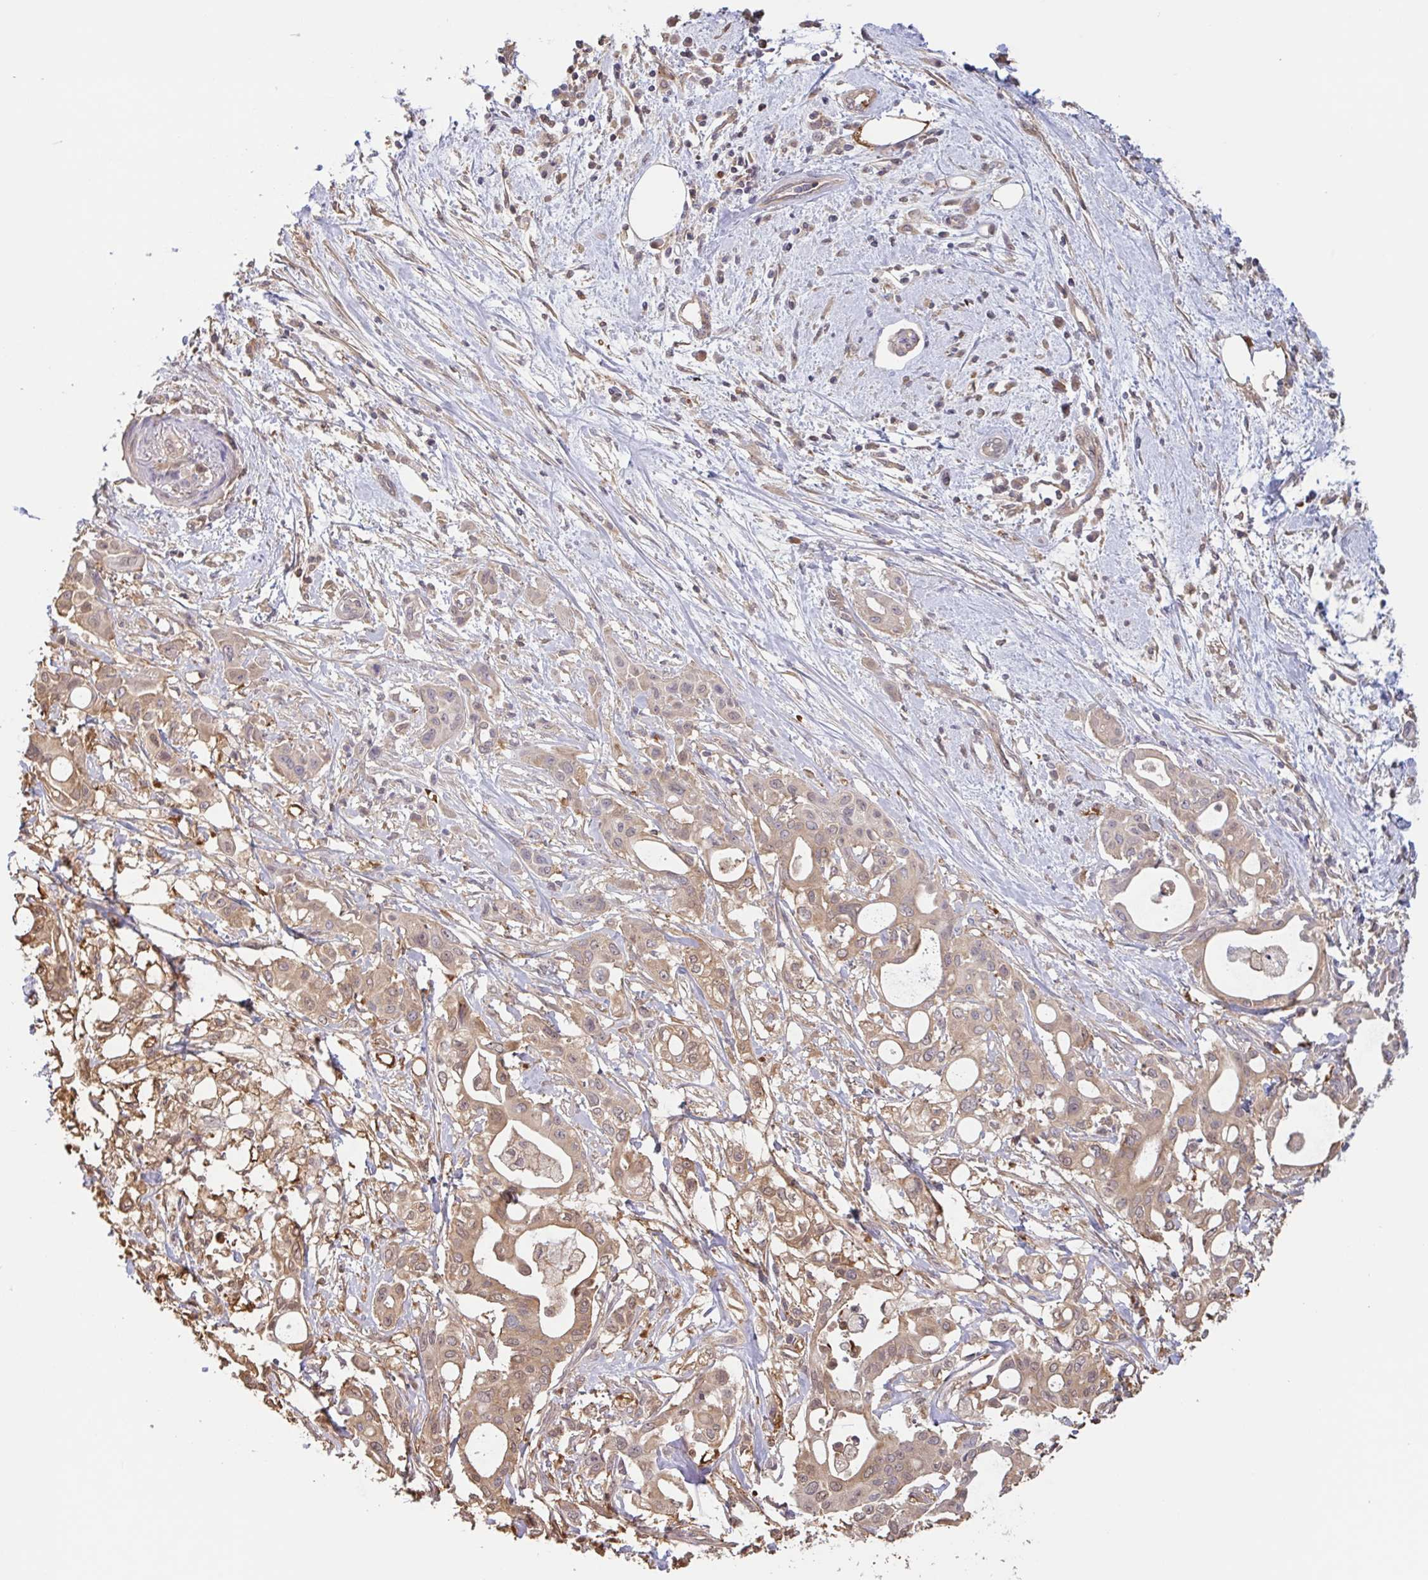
{"staining": {"intensity": "weak", "quantity": ">75%", "location": "cytoplasmic/membranous"}, "tissue": "pancreatic cancer", "cell_type": "Tumor cells", "image_type": "cancer", "snomed": [{"axis": "morphology", "description": "Adenocarcinoma, NOS"}, {"axis": "topography", "description": "Pancreas"}], "caption": "Weak cytoplasmic/membranous expression is seen in about >75% of tumor cells in pancreatic cancer (adenocarcinoma).", "gene": "OTOP2", "patient": {"sex": "female", "age": 68}}